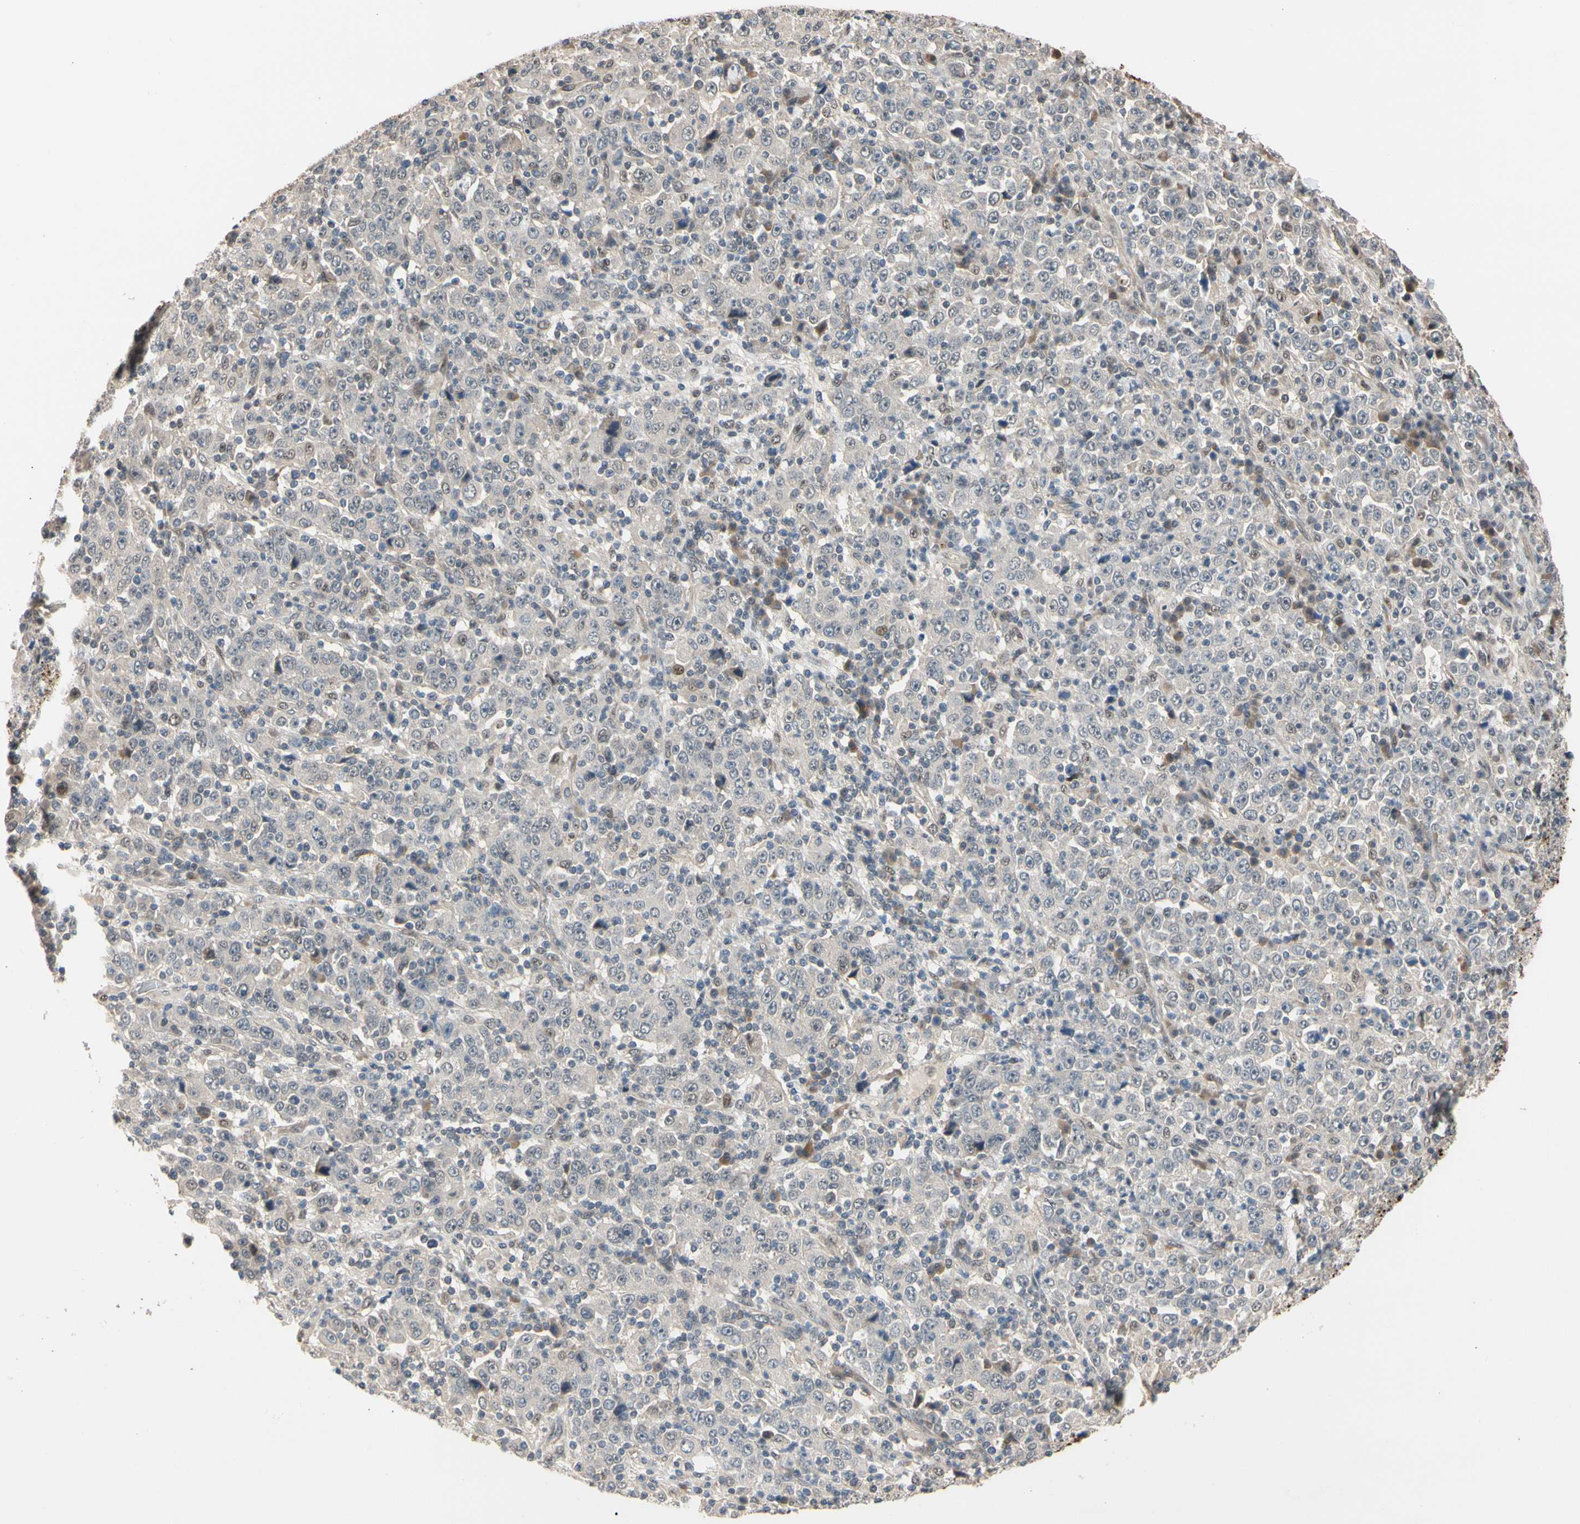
{"staining": {"intensity": "weak", "quantity": ">75%", "location": "cytoplasmic/membranous"}, "tissue": "stomach cancer", "cell_type": "Tumor cells", "image_type": "cancer", "snomed": [{"axis": "morphology", "description": "Normal tissue, NOS"}, {"axis": "morphology", "description": "Adenocarcinoma, NOS"}, {"axis": "topography", "description": "Stomach, upper"}, {"axis": "topography", "description": "Stomach"}], "caption": "IHC staining of adenocarcinoma (stomach), which demonstrates low levels of weak cytoplasmic/membranous expression in about >75% of tumor cells indicating weak cytoplasmic/membranous protein positivity. The staining was performed using DAB (brown) for protein detection and nuclei were counterstained in hematoxylin (blue).", "gene": "NGEF", "patient": {"sex": "male", "age": 59}}